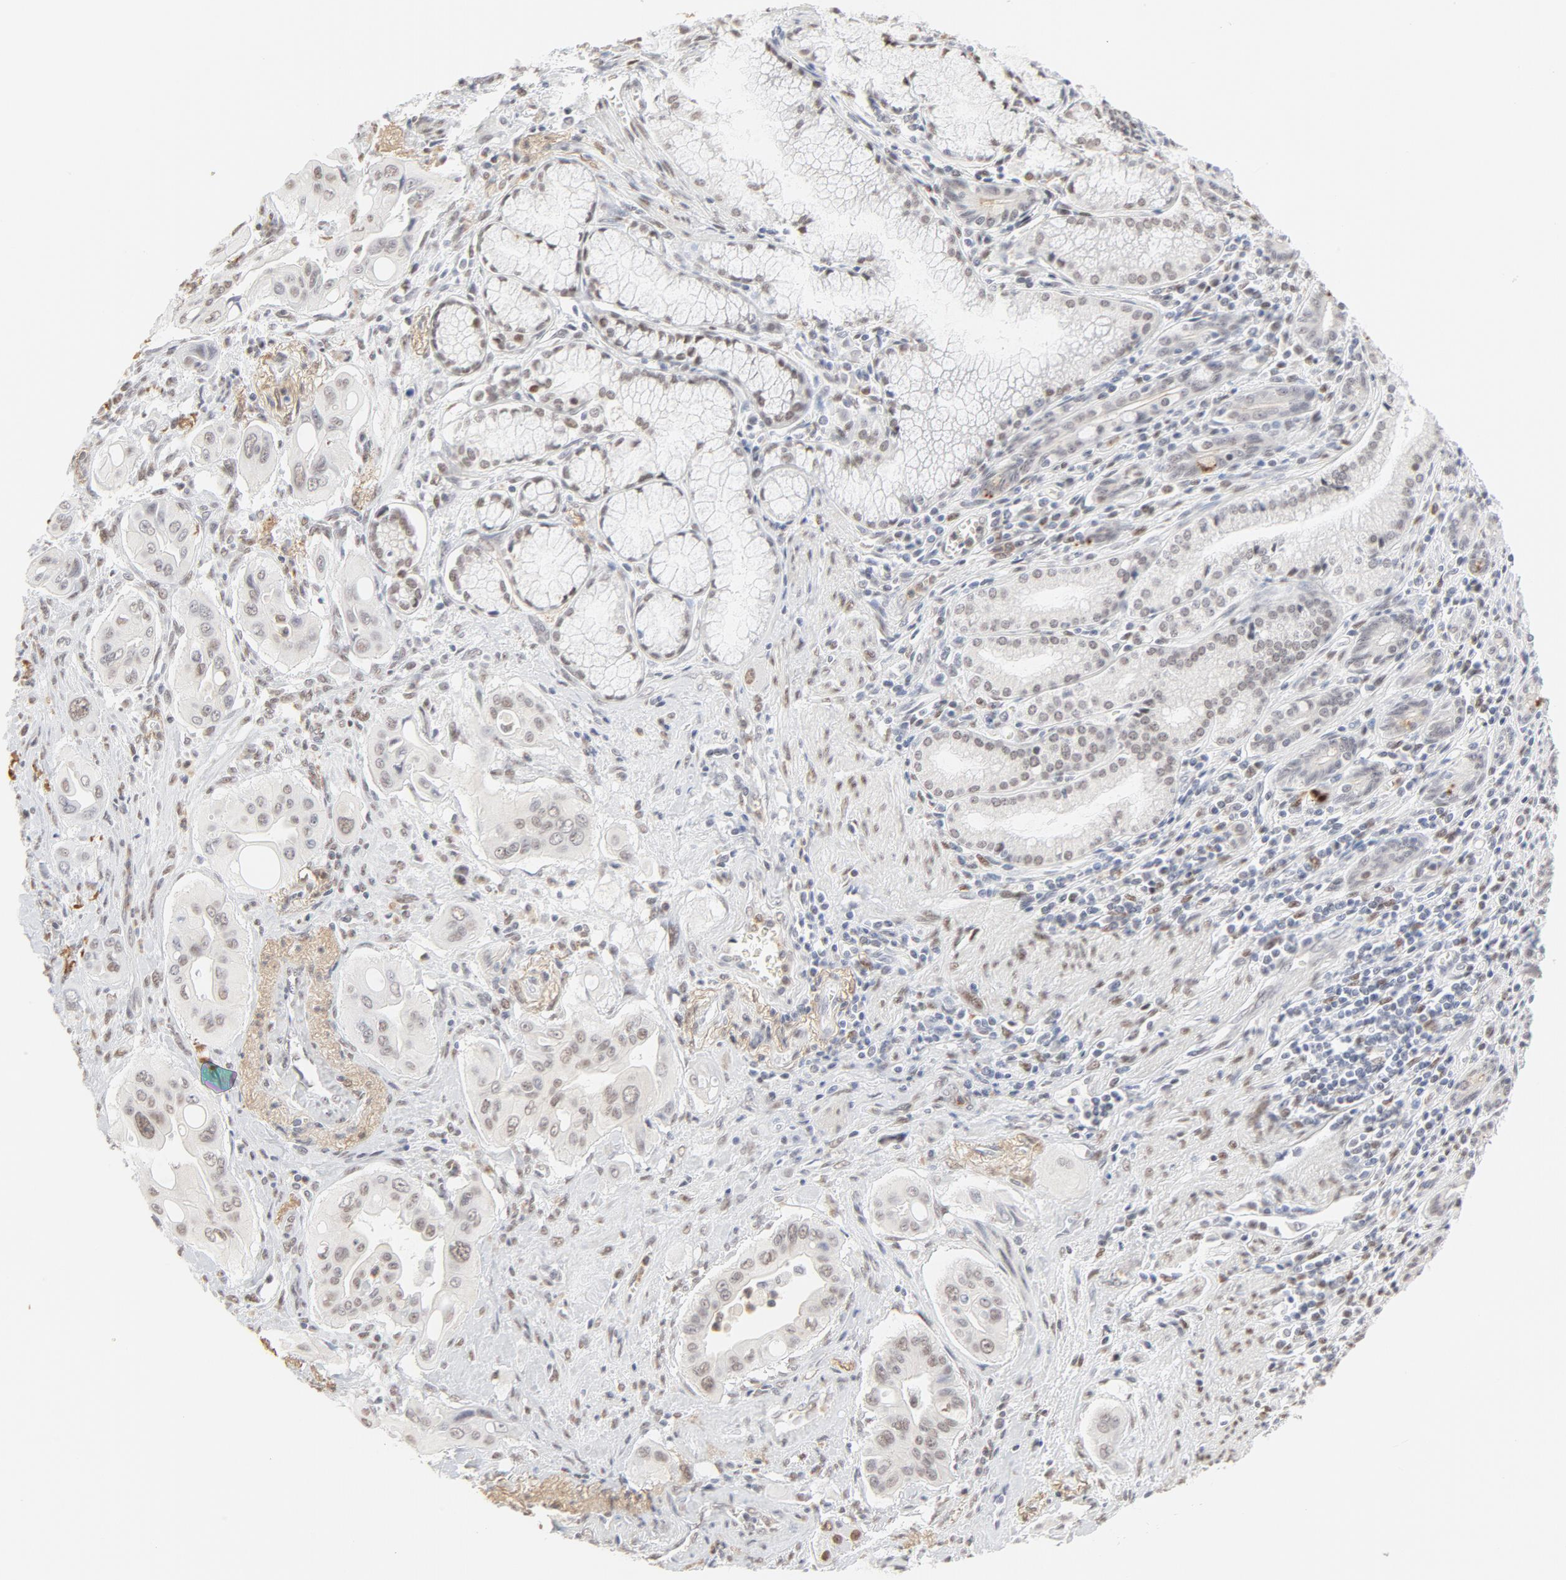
{"staining": {"intensity": "weak", "quantity": "<25%", "location": "nuclear"}, "tissue": "pancreatic cancer", "cell_type": "Tumor cells", "image_type": "cancer", "snomed": [{"axis": "morphology", "description": "Adenocarcinoma, NOS"}, {"axis": "topography", "description": "Pancreas"}], "caption": "Immunohistochemistry (IHC) image of pancreatic adenocarcinoma stained for a protein (brown), which demonstrates no expression in tumor cells. (Stains: DAB IHC with hematoxylin counter stain, Microscopy: brightfield microscopy at high magnification).", "gene": "PBX1", "patient": {"sex": "male", "age": 77}}